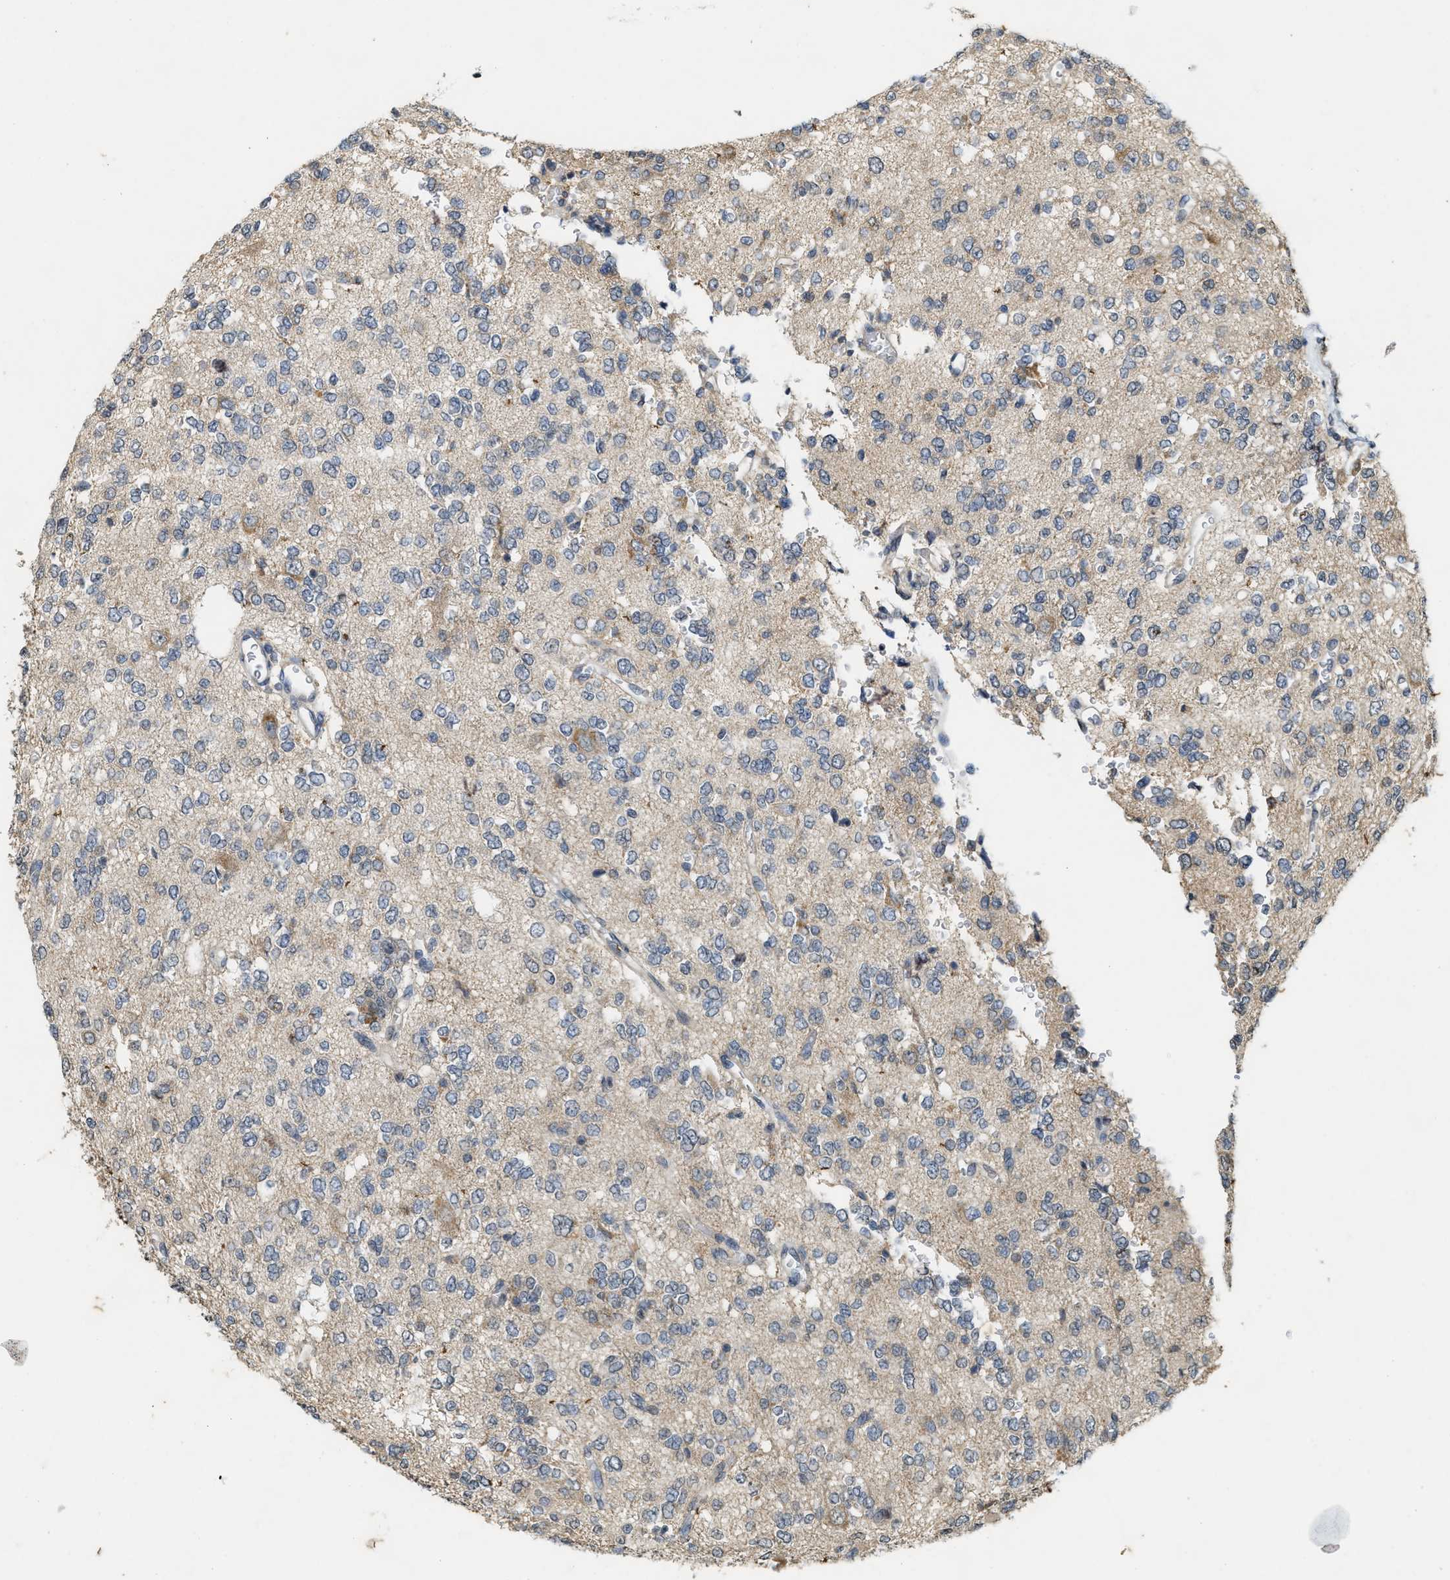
{"staining": {"intensity": "weak", "quantity": "<25%", "location": "cytoplasmic/membranous"}, "tissue": "glioma", "cell_type": "Tumor cells", "image_type": "cancer", "snomed": [{"axis": "morphology", "description": "Glioma, malignant, Low grade"}, {"axis": "topography", "description": "Brain"}], "caption": "This photomicrograph is of glioma stained with immunohistochemistry (IHC) to label a protein in brown with the nuclei are counter-stained blue. There is no positivity in tumor cells. (Stains: DAB (3,3'-diaminobenzidine) IHC with hematoxylin counter stain, Microscopy: brightfield microscopy at high magnification).", "gene": "KIF21A", "patient": {"sex": "male", "age": 38}}